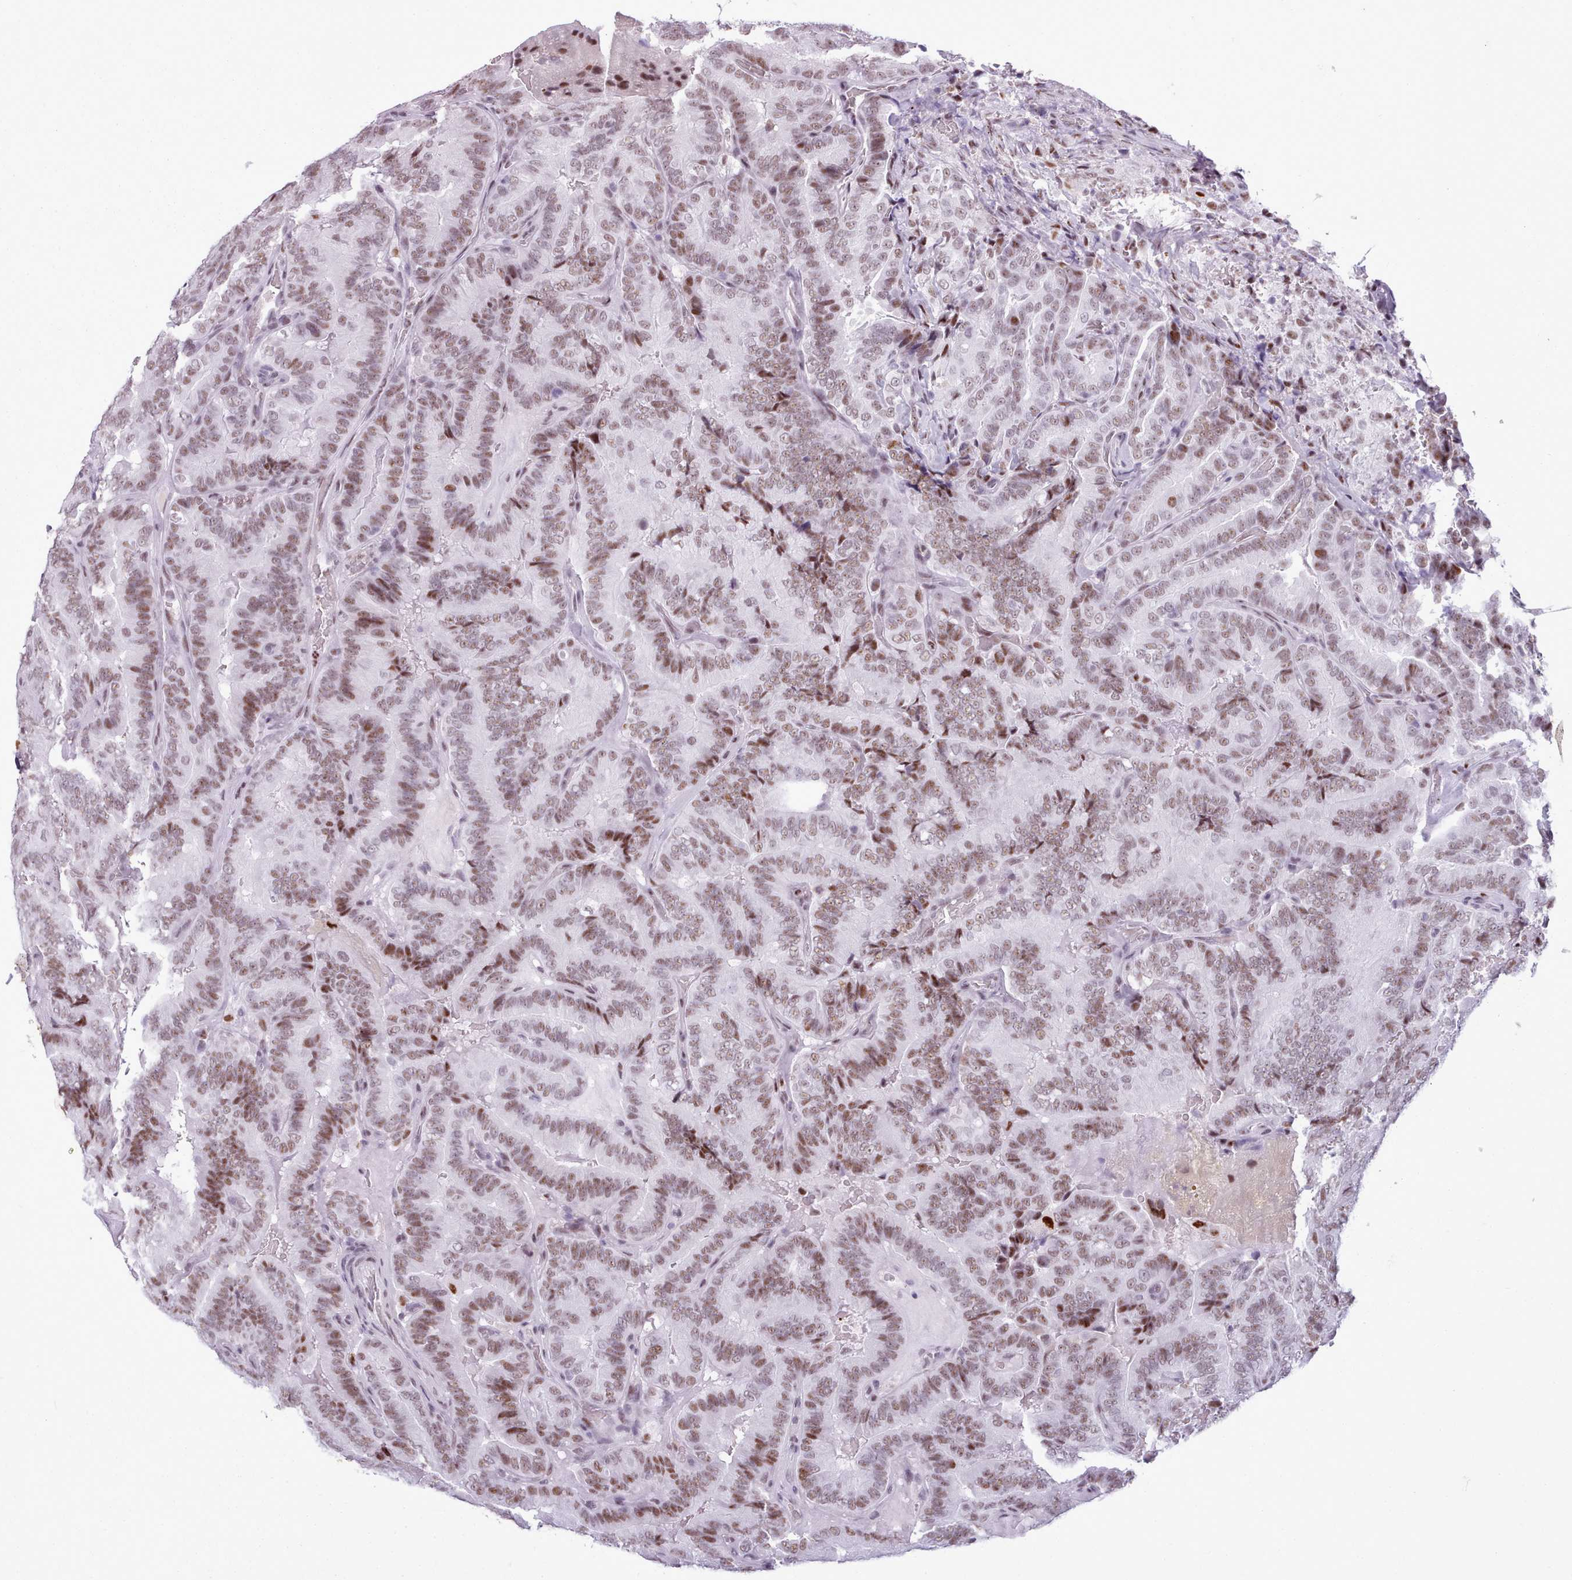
{"staining": {"intensity": "moderate", "quantity": ">75%", "location": "nuclear"}, "tissue": "thyroid cancer", "cell_type": "Tumor cells", "image_type": "cancer", "snomed": [{"axis": "morphology", "description": "Papillary adenocarcinoma, NOS"}, {"axis": "topography", "description": "Thyroid gland"}], "caption": "High-magnification brightfield microscopy of thyroid papillary adenocarcinoma stained with DAB (brown) and counterstained with hematoxylin (blue). tumor cells exhibit moderate nuclear expression is appreciated in approximately>75% of cells. Nuclei are stained in blue.", "gene": "SRSF4", "patient": {"sex": "male", "age": 61}}